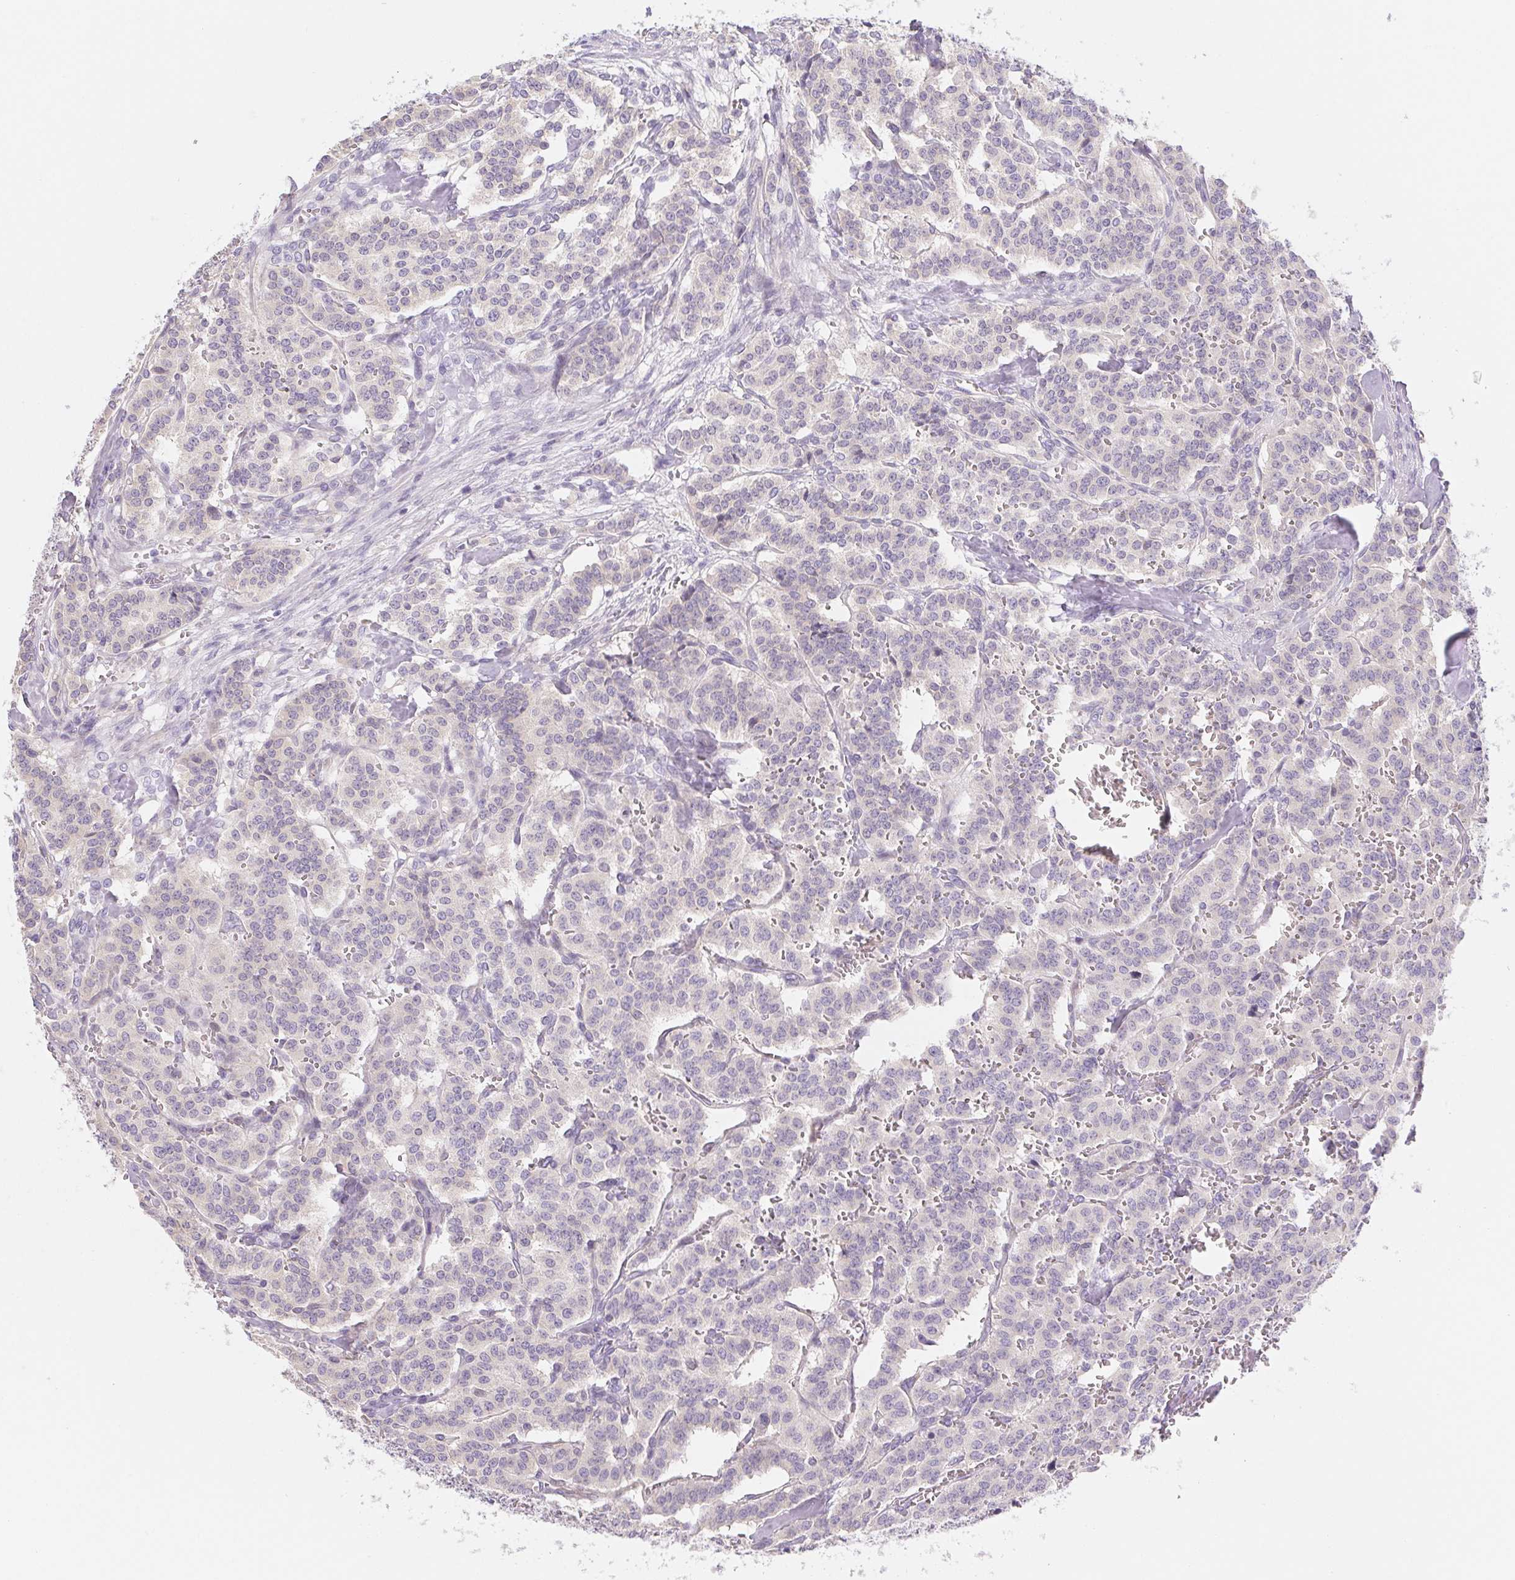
{"staining": {"intensity": "negative", "quantity": "none", "location": "none"}, "tissue": "carcinoid", "cell_type": "Tumor cells", "image_type": "cancer", "snomed": [{"axis": "morphology", "description": "Normal tissue, NOS"}, {"axis": "morphology", "description": "Carcinoid, malignant, NOS"}, {"axis": "topography", "description": "Lung"}], "caption": "This is an immunohistochemistry micrograph of malignant carcinoid. There is no positivity in tumor cells.", "gene": "CTNND2", "patient": {"sex": "female", "age": 46}}